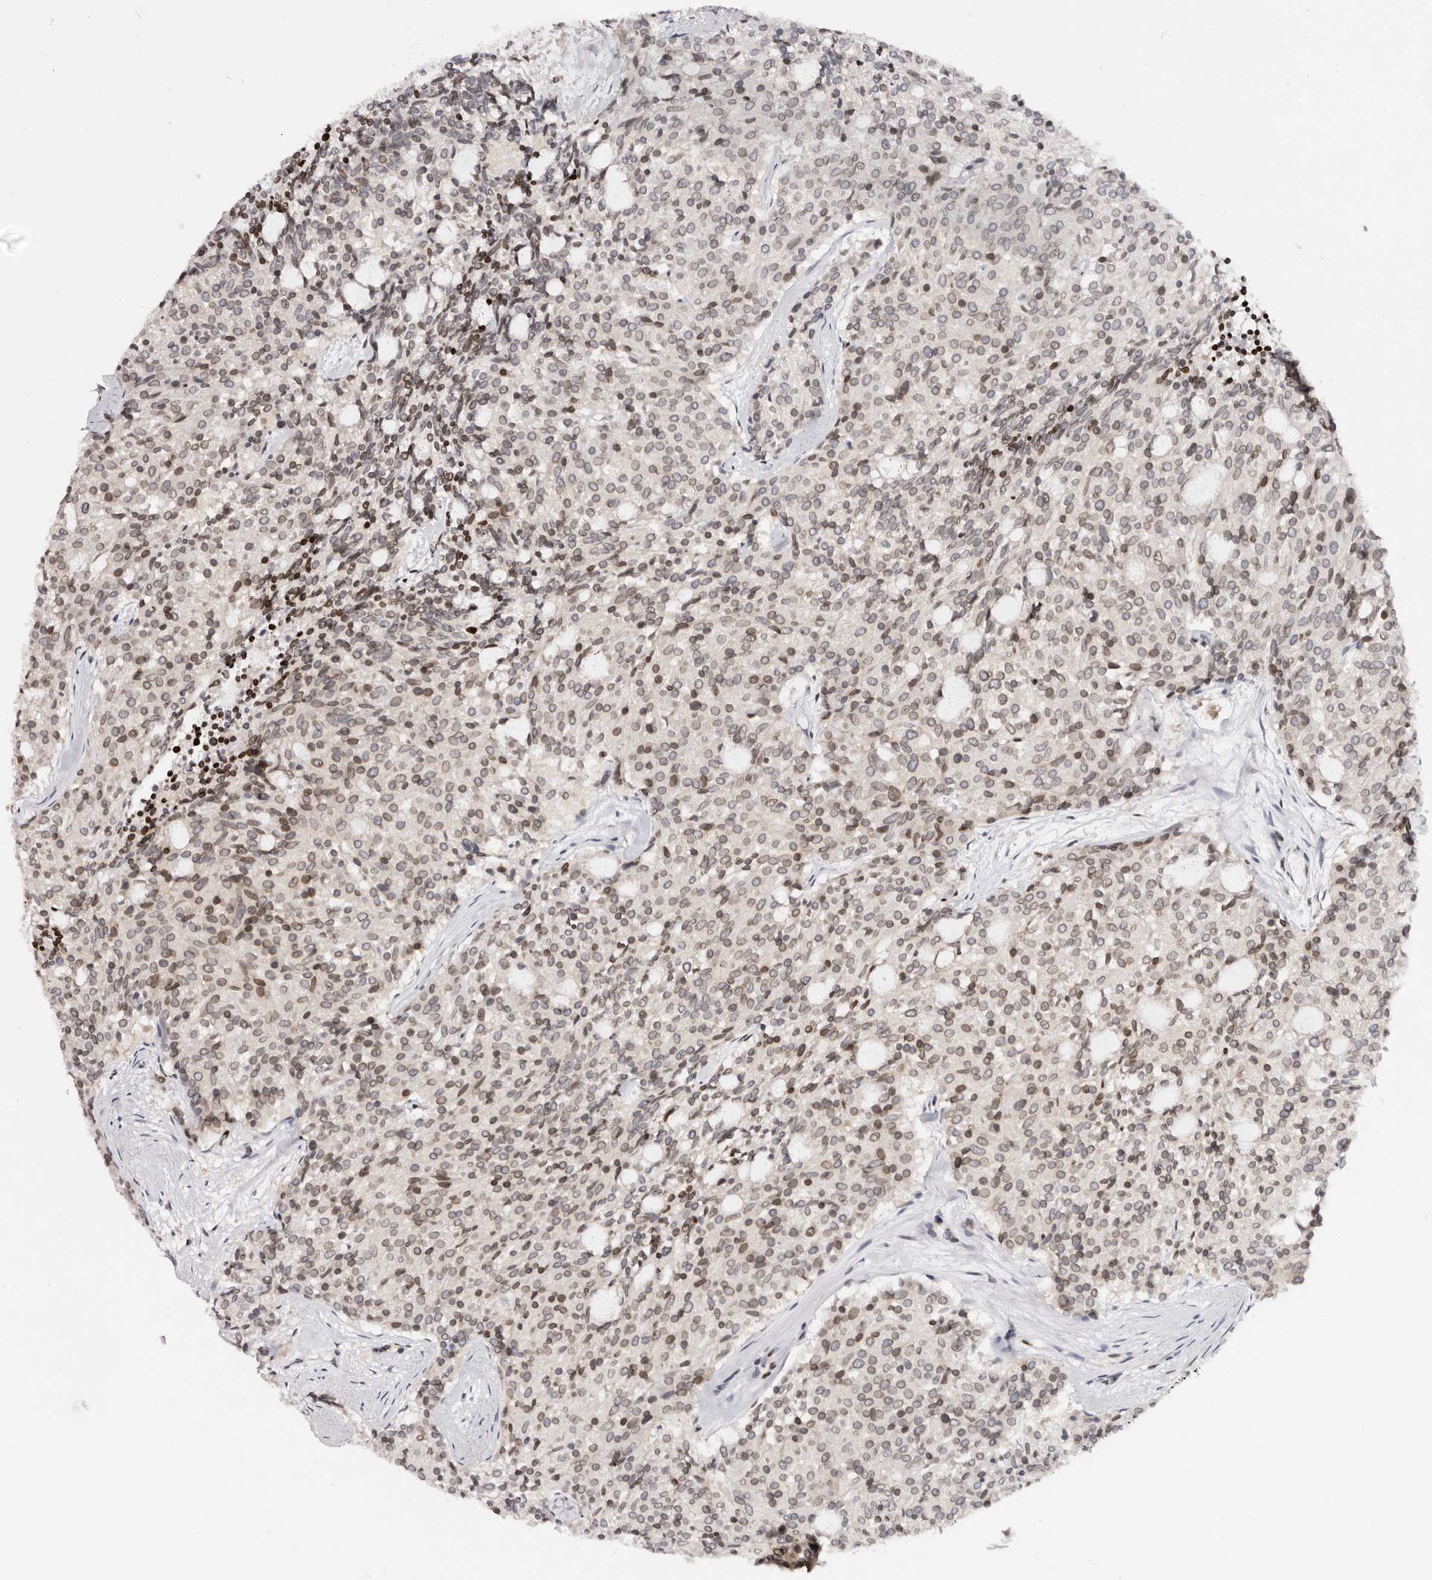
{"staining": {"intensity": "weak", "quantity": ">75%", "location": "cytoplasmic/membranous,nuclear"}, "tissue": "carcinoid", "cell_type": "Tumor cells", "image_type": "cancer", "snomed": [{"axis": "morphology", "description": "Carcinoid, malignant, NOS"}, {"axis": "topography", "description": "Pancreas"}], "caption": "Weak cytoplasmic/membranous and nuclear positivity for a protein is seen in approximately >75% of tumor cells of carcinoid (malignant) using immunohistochemistry (IHC).", "gene": "NUP153", "patient": {"sex": "female", "age": 54}}